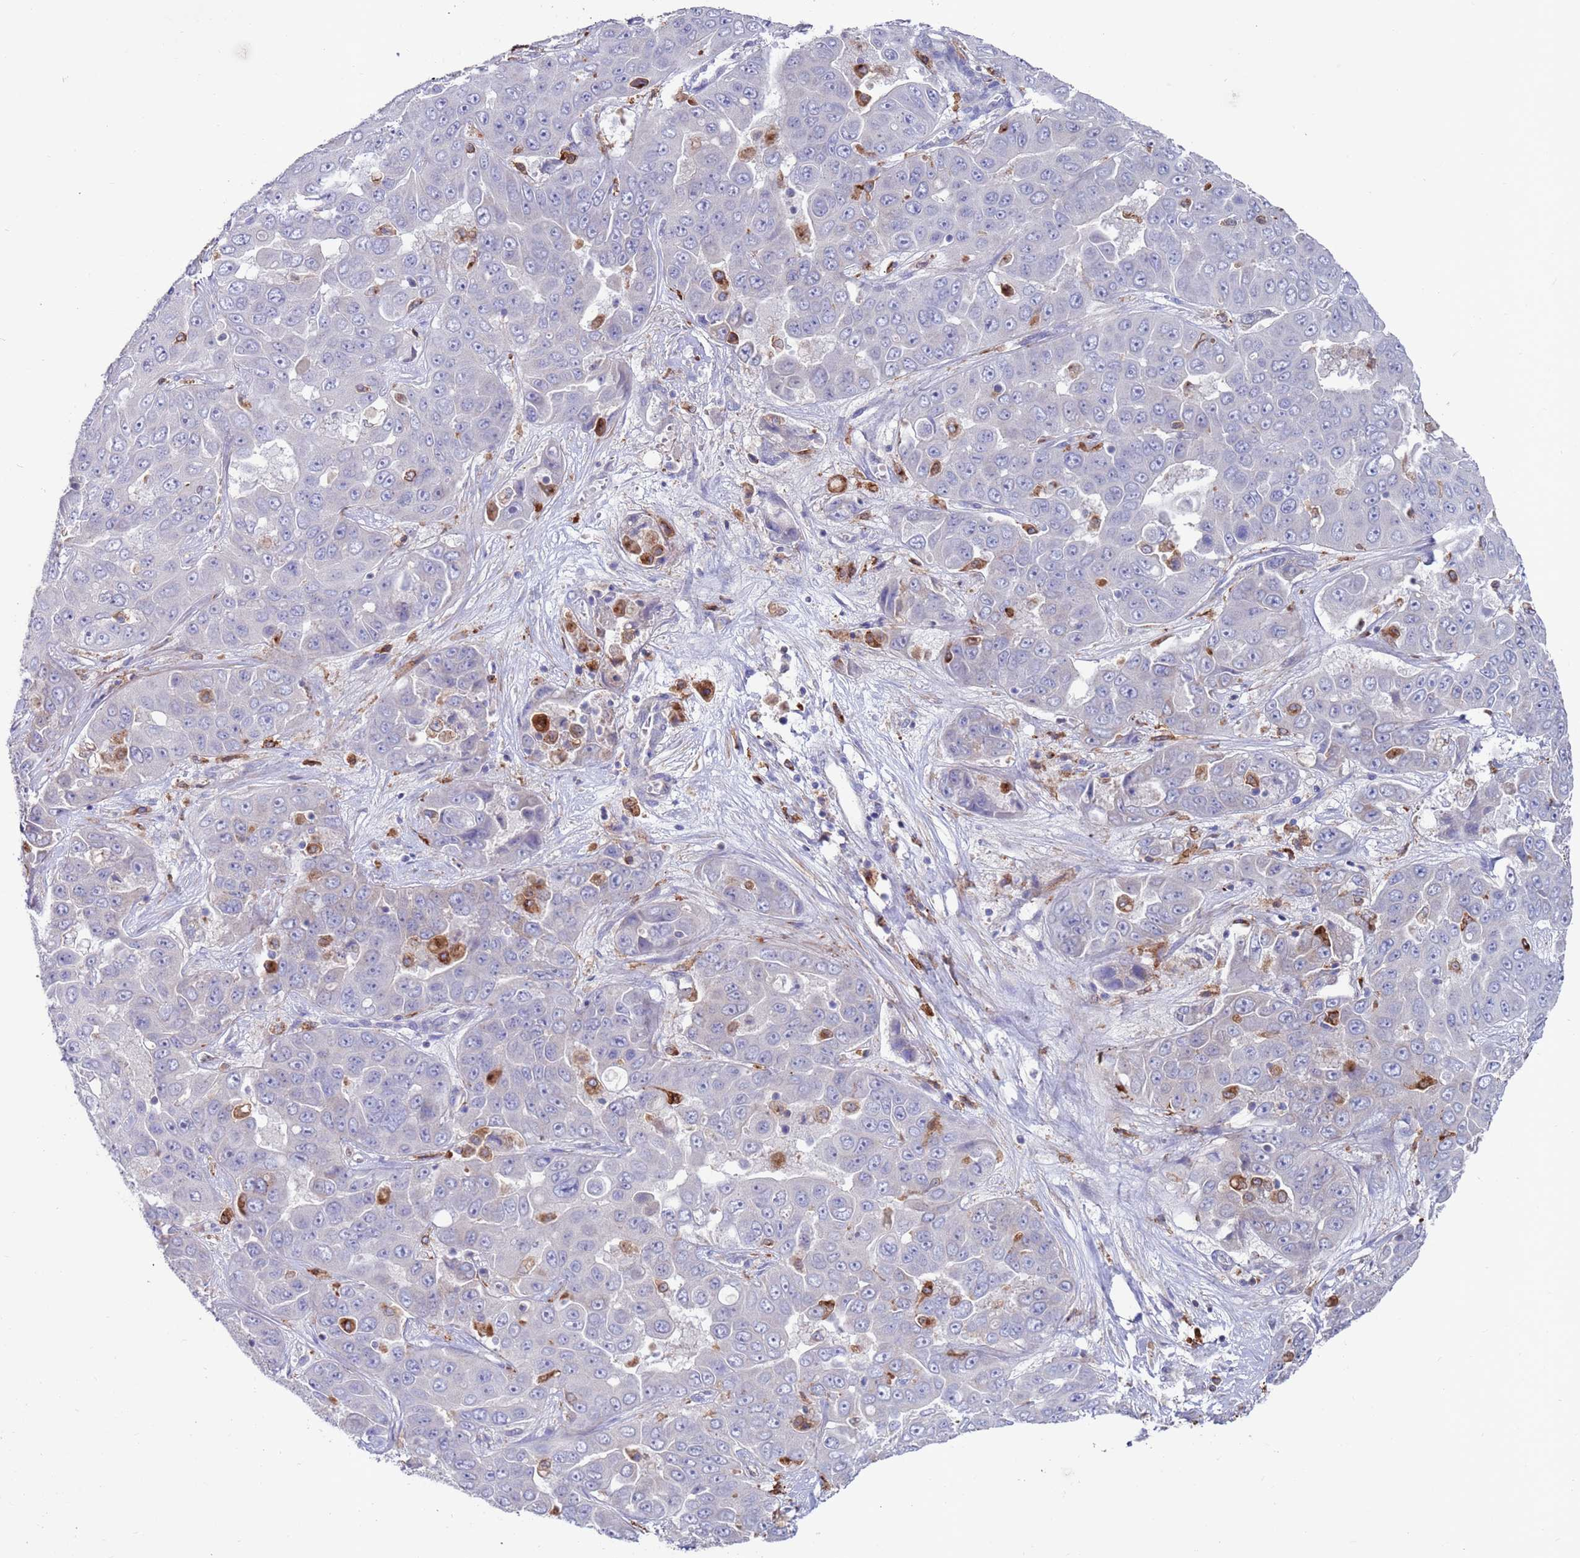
{"staining": {"intensity": "negative", "quantity": "none", "location": "none"}, "tissue": "liver cancer", "cell_type": "Tumor cells", "image_type": "cancer", "snomed": [{"axis": "morphology", "description": "Cholangiocarcinoma"}, {"axis": "topography", "description": "Liver"}], "caption": "The image demonstrates no significant expression in tumor cells of liver cancer. Nuclei are stained in blue.", "gene": "GREB1L", "patient": {"sex": "female", "age": 52}}